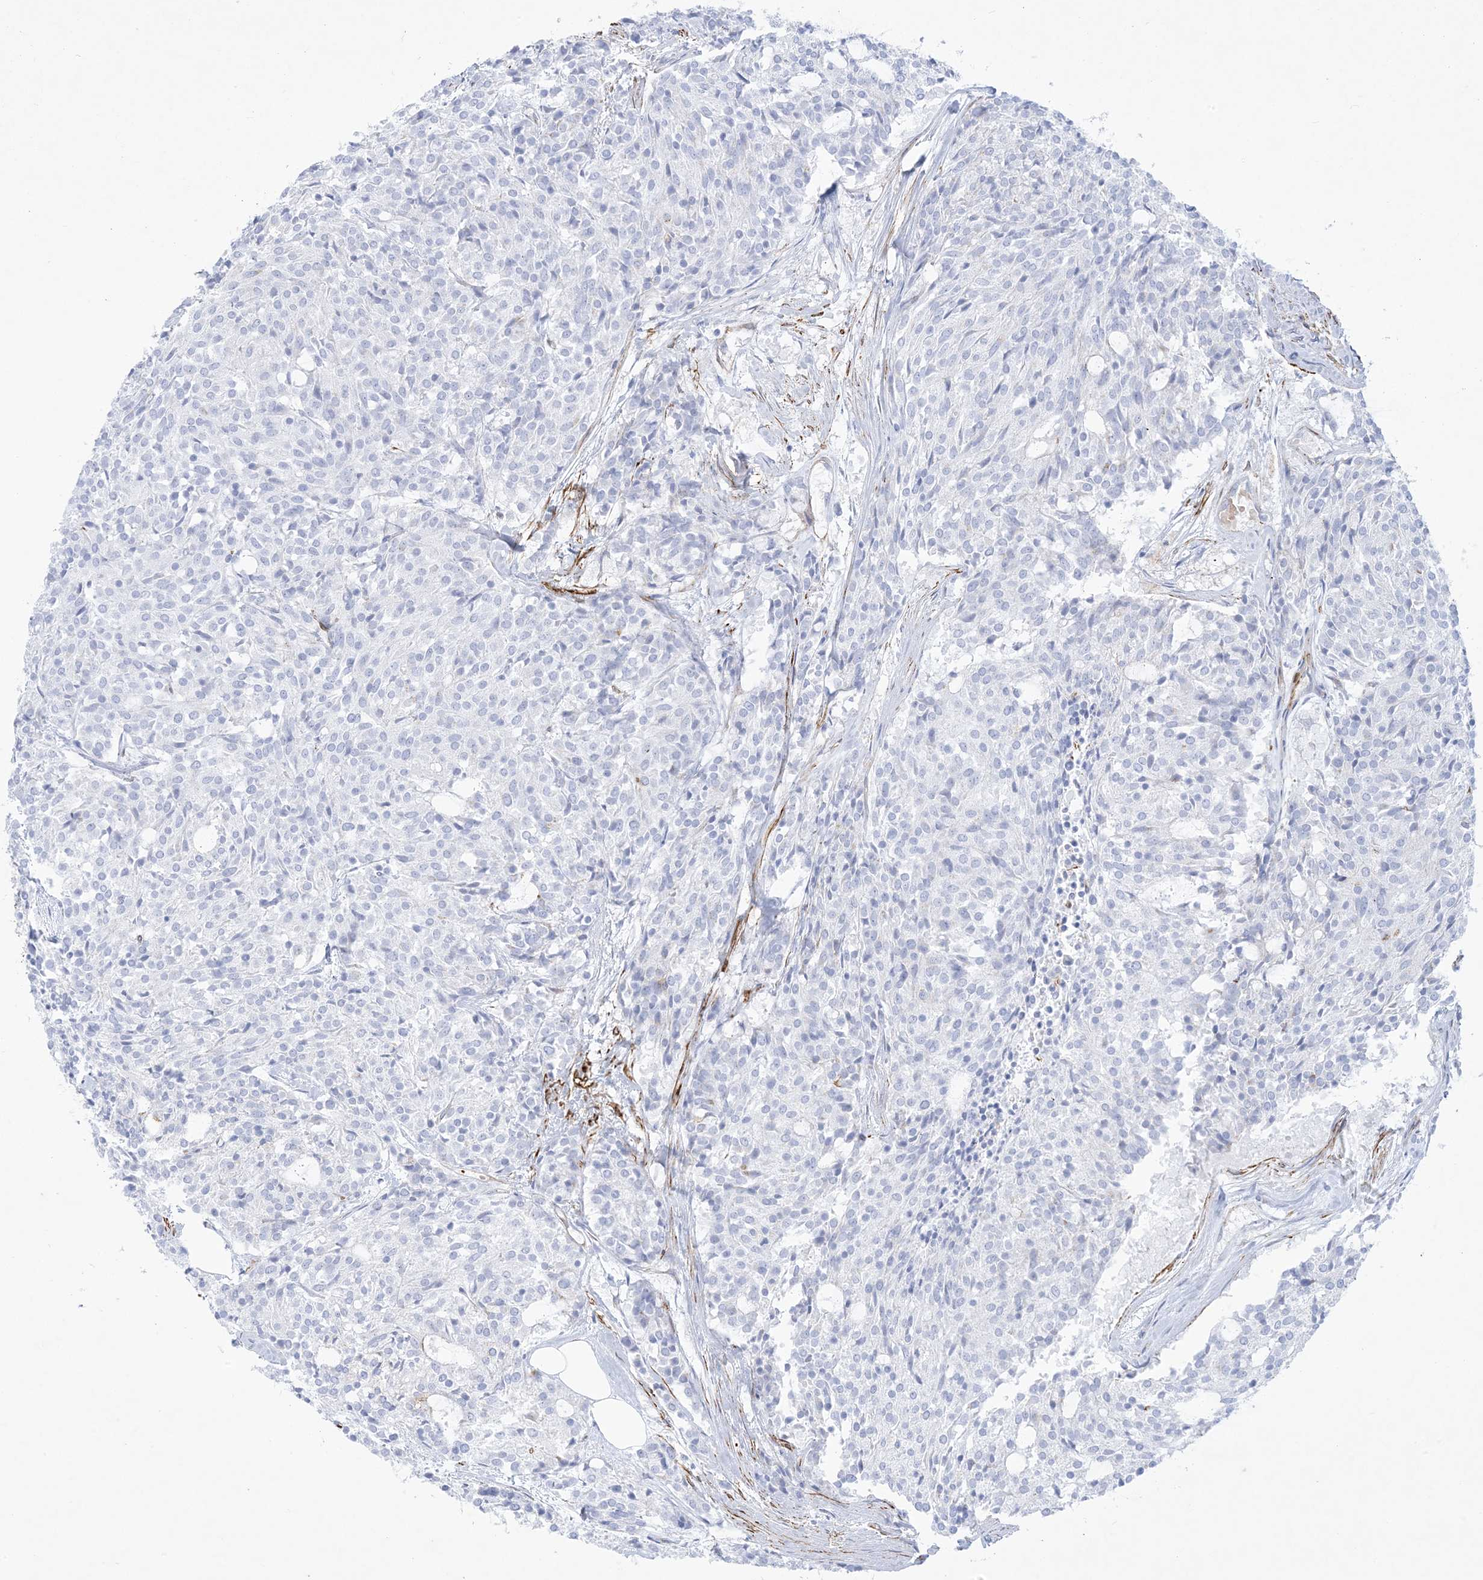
{"staining": {"intensity": "negative", "quantity": "none", "location": "none"}, "tissue": "carcinoid", "cell_type": "Tumor cells", "image_type": "cancer", "snomed": [{"axis": "morphology", "description": "Carcinoid, malignant, NOS"}, {"axis": "topography", "description": "Pancreas"}], "caption": "Immunohistochemical staining of human malignant carcinoid demonstrates no significant staining in tumor cells.", "gene": "B3GNT7", "patient": {"sex": "female", "age": 54}}